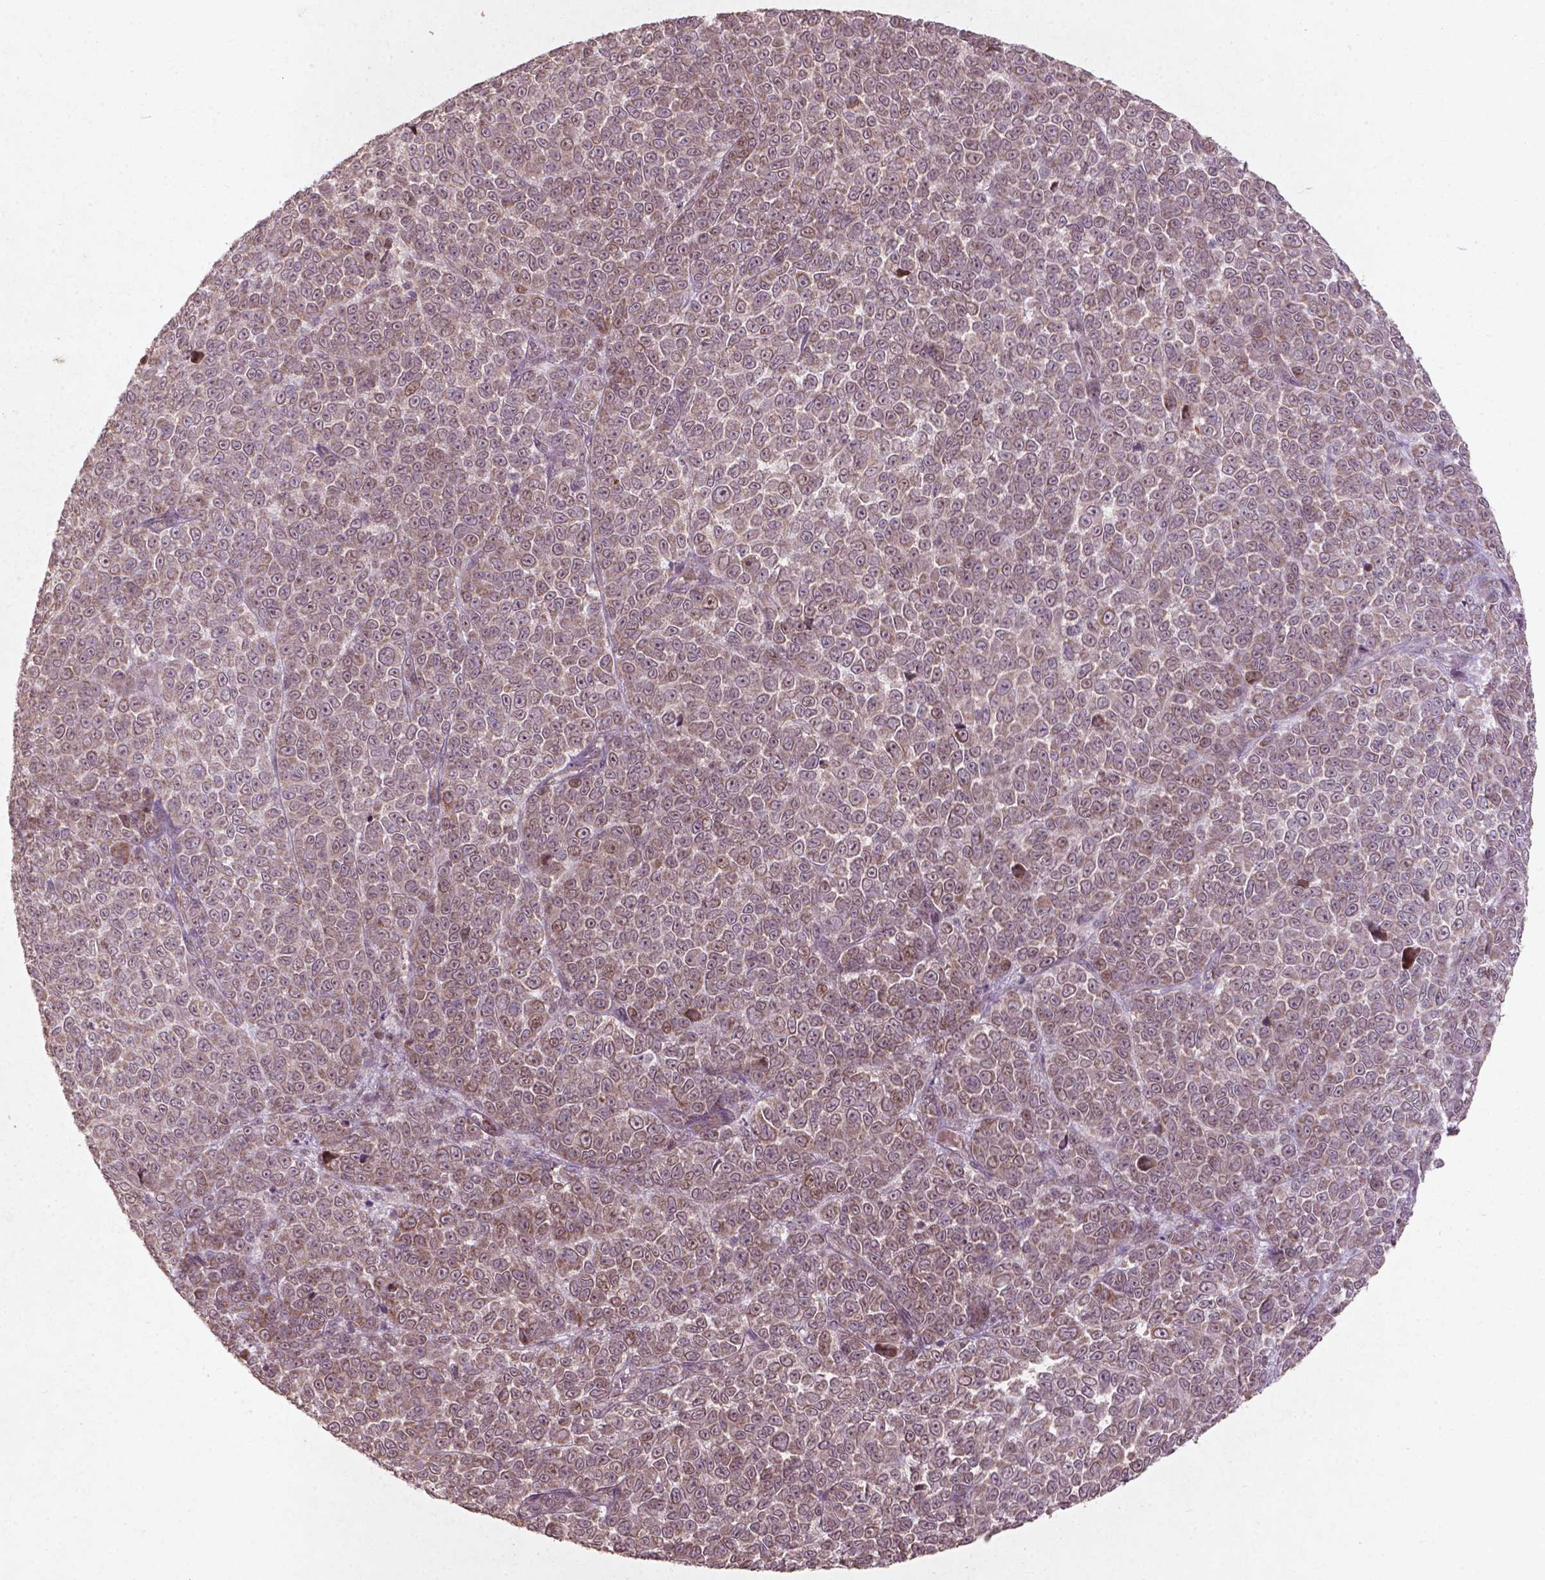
{"staining": {"intensity": "negative", "quantity": "none", "location": "none"}, "tissue": "melanoma", "cell_type": "Tumor cells", "image_type": "cancer", "snomed": [{"axis": "morphology", "description": "Malignant melanoma, NOS"}, {"axis": "topography", "description": "Skin"}], "caption": "Tumor cells show no significant staining in melanoma. (DAB (3,3'-diaminobenzidine) IHC visualized using brightfield microscopy, high magnification).", "gene": "SMAD2", "patient": {"sex": "female", "age": 95}}